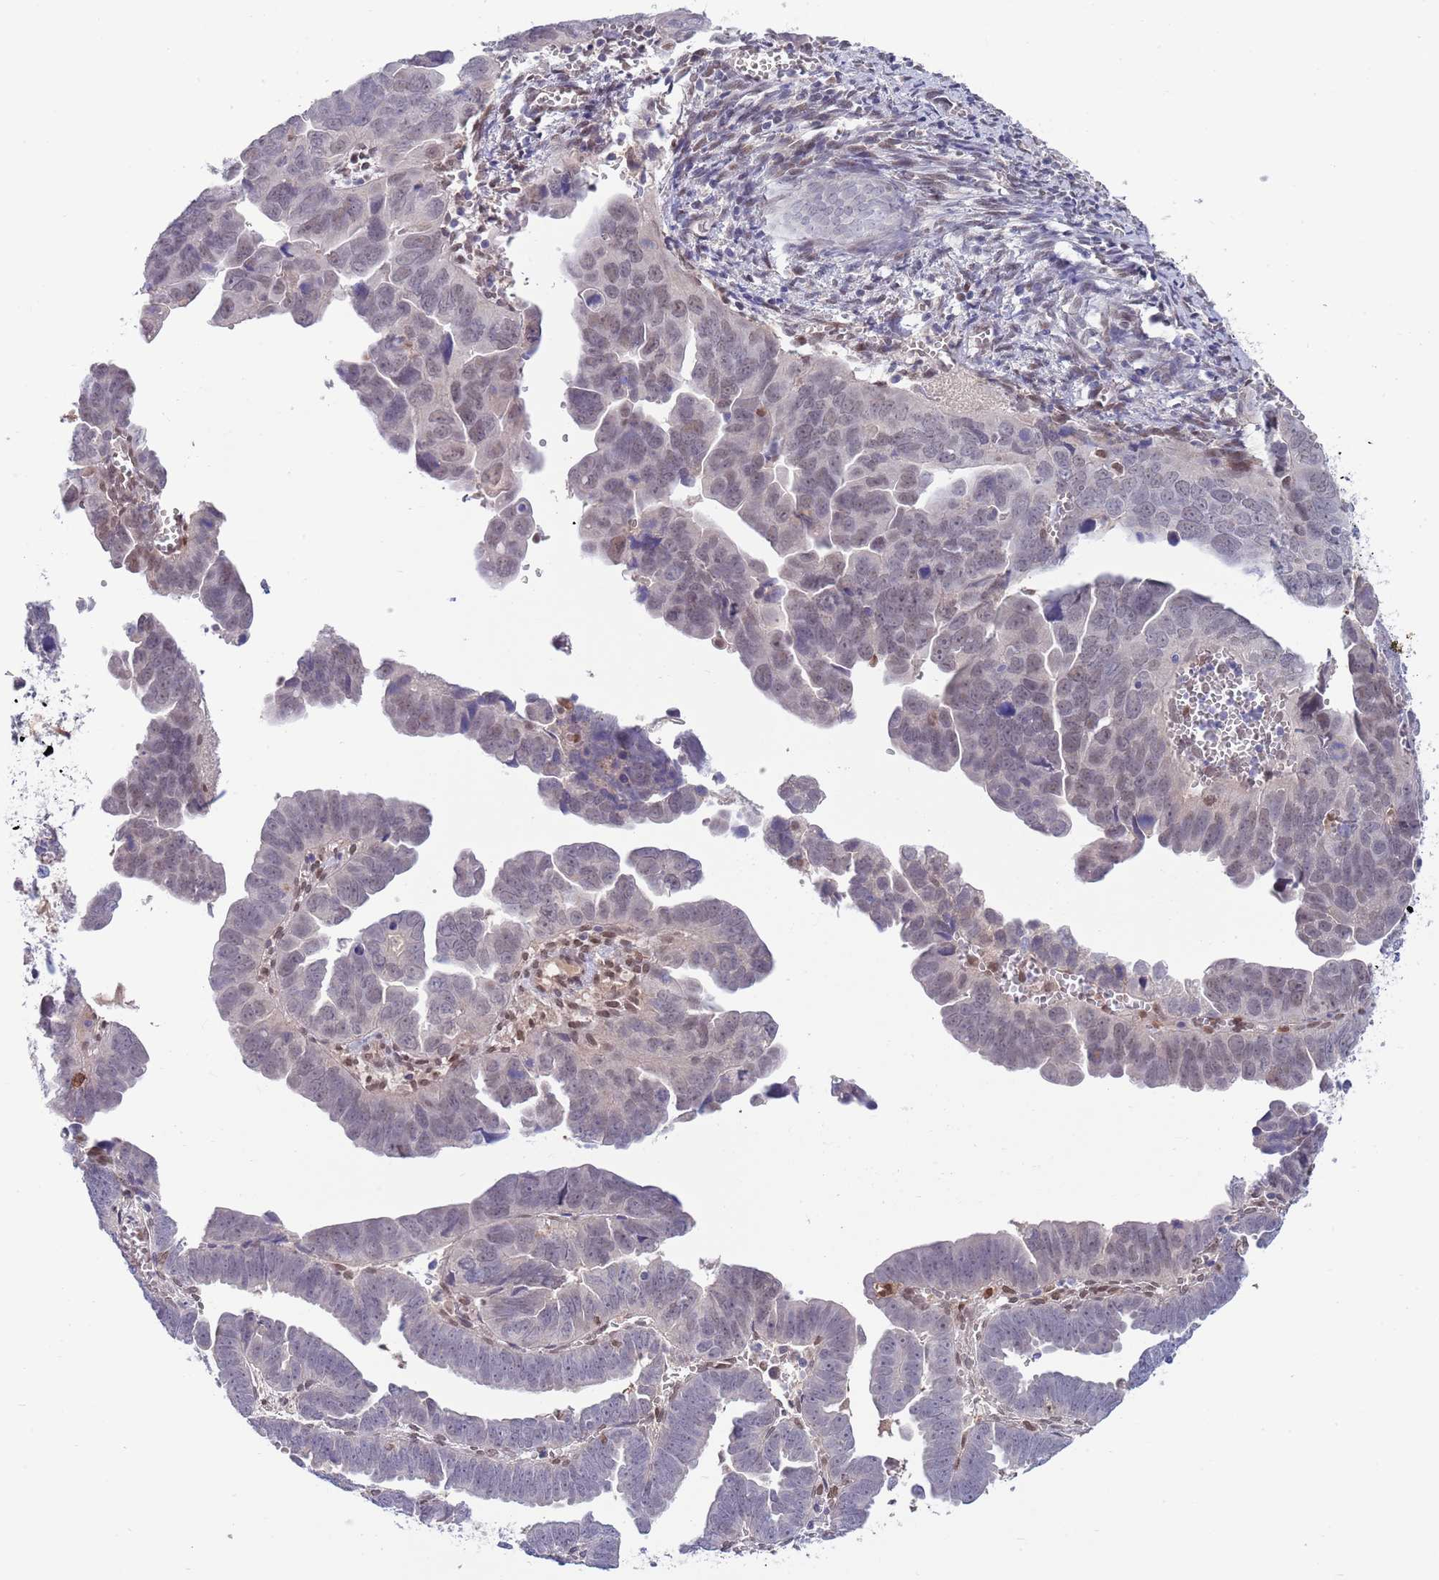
{"staining": {"intensity": "weak", "quantity": "25%-75%", "location": "nuclear"}, "tissue": "endometrial cancer", "cell_type": "Tumor cells", "image_type": "cancer", "snomed": [{"axis": "morphology", "description": "Adenocarcinoma, NOS"}, {"axis": "topography", "description": "Endometrium"}], "caption": "A high-resolution histopathology image shows immunohistochemistry (IHC) staining of adenocarcinoma (endometrial), which shows weak nuclear expression in approximately 25%-75% of tumor cells.", "gene": "NLRP6", "patient": {"sex": "female", "age": 75}}